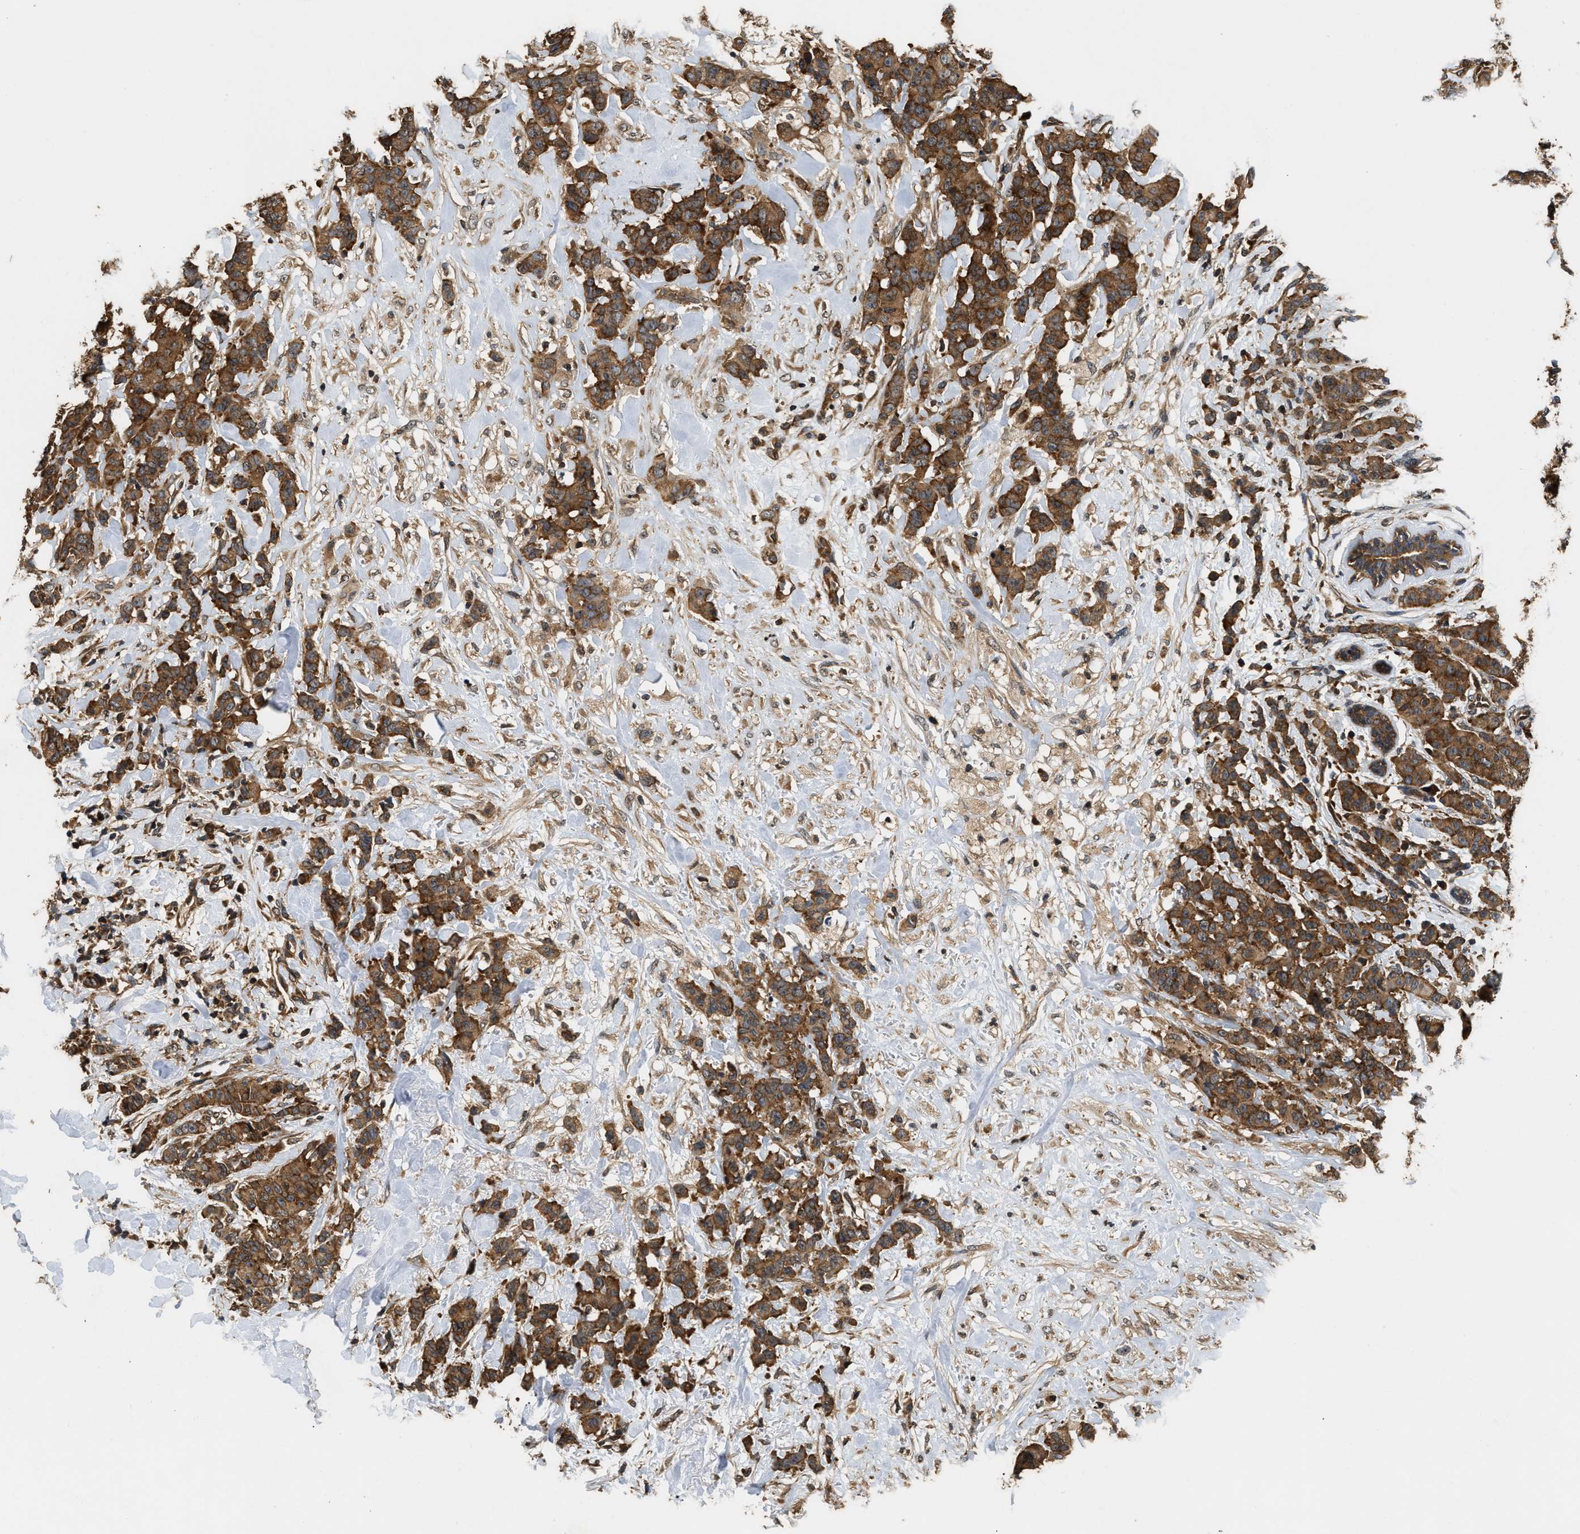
{"staining": {"intensity": "strong", "quantity": ">75%", "location": "cytoplasmic/membranous"}, "tissue": "breast cancer", "cell_type": "Tumor cells", "image_type": "cancer", "snomed": [{"axis": "morphology", "description": "Normal tissue, NOS"}, {"axis": "morphology", "description": "Duct carcinoma"}, {"axis": "topography", "description": "Breast"}], "caption": "This is an image of IHC staining of breast invasive ductal carcinoma, which shows strong positivity in the cytoplasmic/membranous of tumor cells.", "gene": "DNAJC2", "patient": {"sex": "female", "age": 40}}